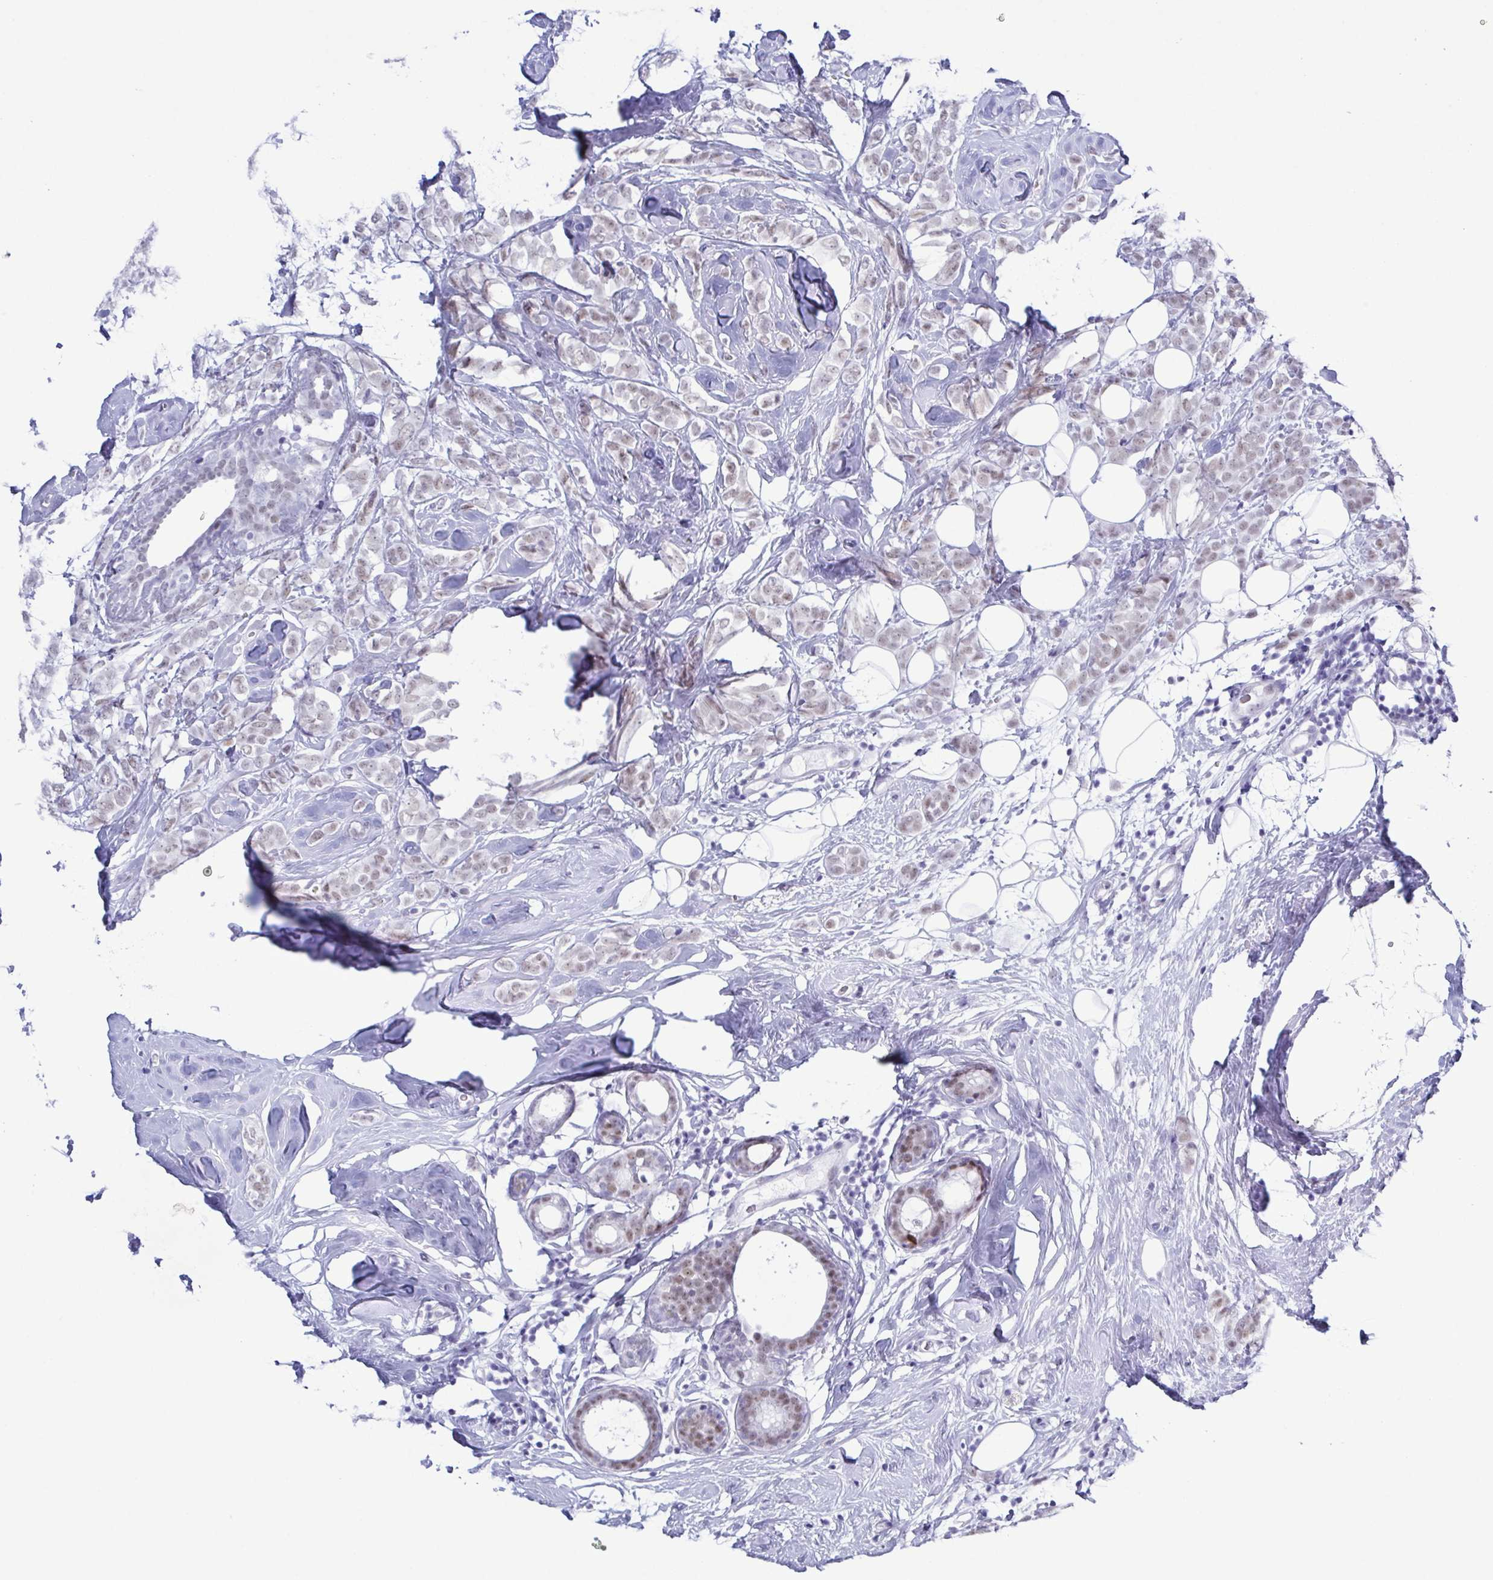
{"staining": {"intensity": "weak", "quantity": "25%-75%", "location": "nuclear"}, "tissue": "breast cancer", "cell_type": "Tumor cells", "image_type": "cancer", "snomed": [{"axis": "morphology", "description": "Lobular carcinoma"}, {"axis": "topography", "description": "Breast"}], "caption": "Immunohistochemical staining of breast cancer shows low levels of weak nuclear positivity in approximately 25%-75% of tumor cells.", "gene": "SUGP2", "patient": {"sex": "female", "age": 49}}